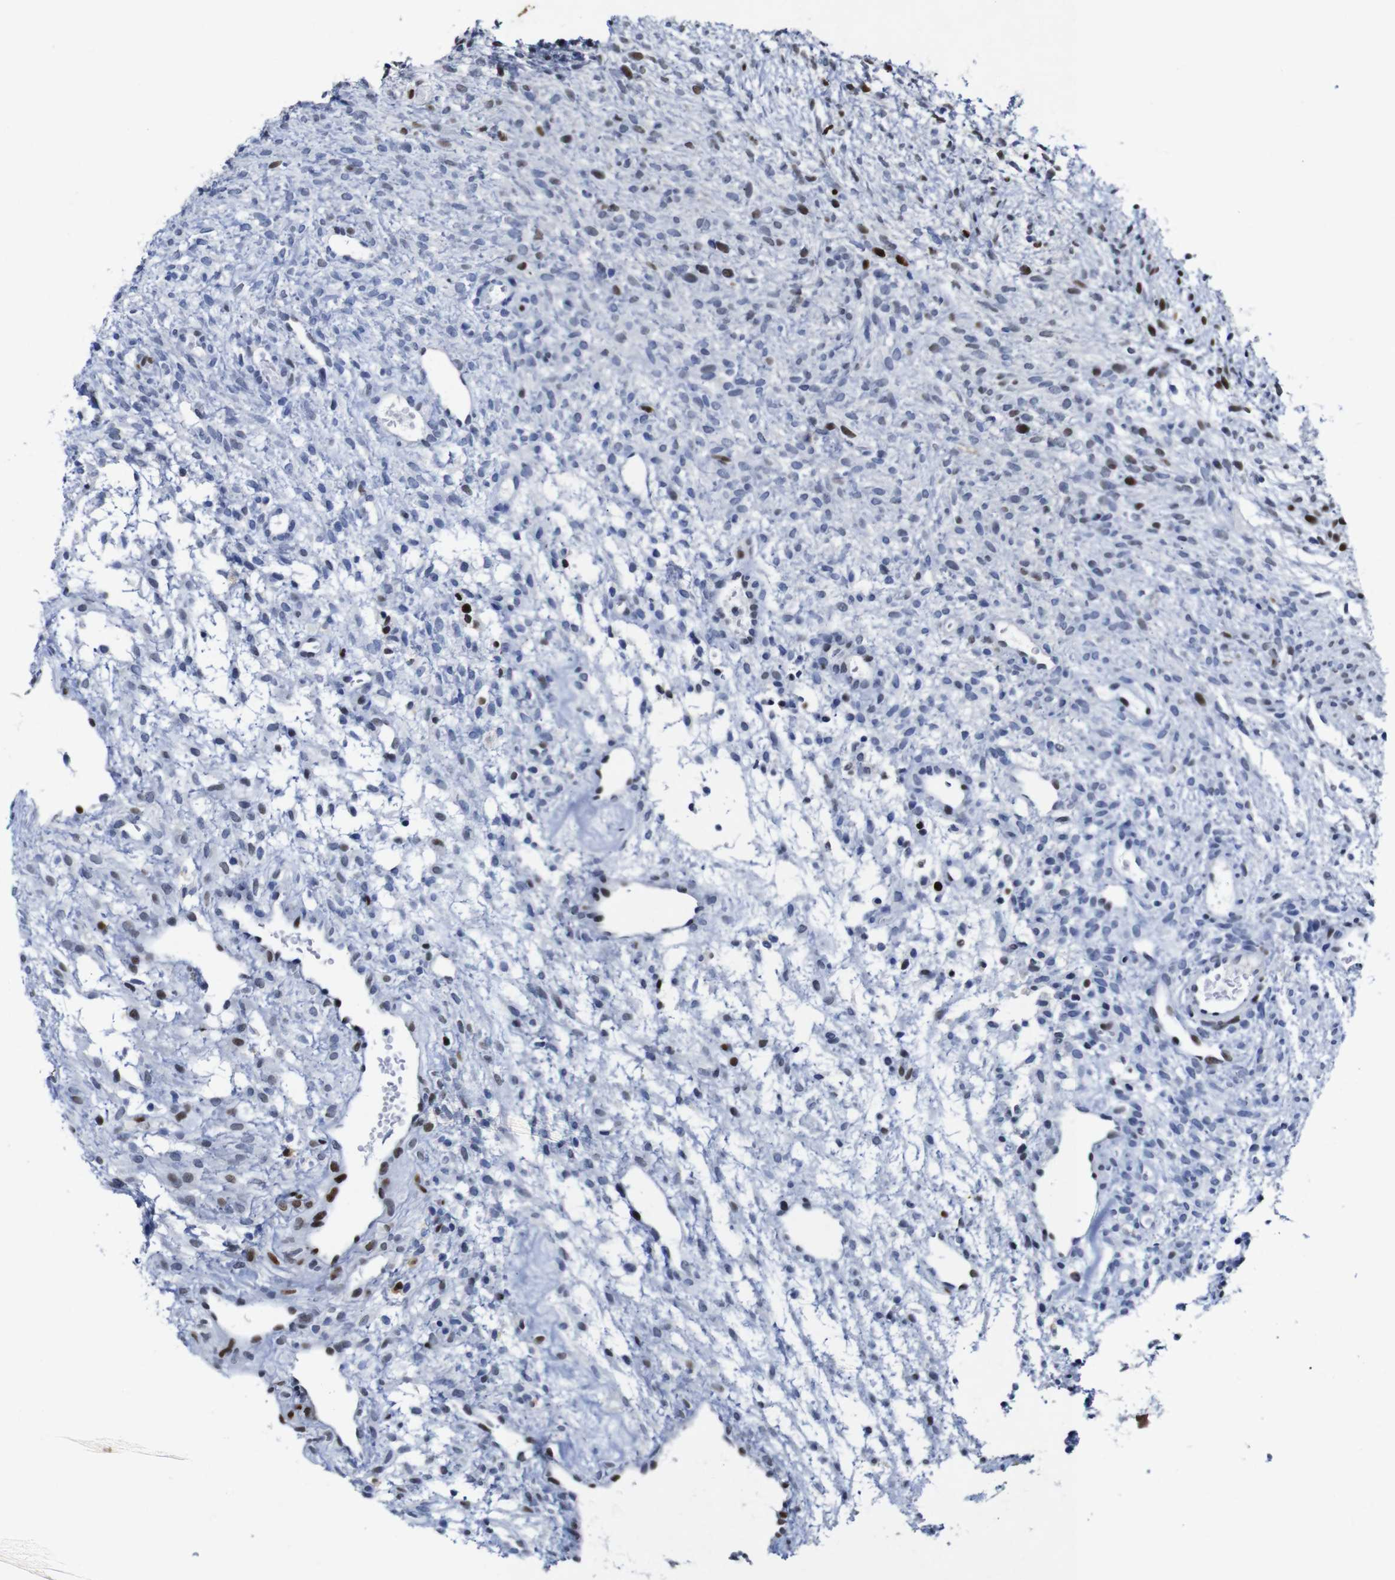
{"staining": {"intensity": "moderate", "quantity": "<25%", "location": "nuclear"}, "tissue": "ovary", "cell_type": "Ovarian stroma cells", "image_type": "normal", "snomed": [{"axis": "morphology", "description": "Normal tissue, NOS"}, {"axis": "morphology", "description": "Cyst, NOS"}, {"axis": "topography", "description": "Ovary"}], "caption": "Ovary stained with DAB immunohistochemistry displays low levels of moderate nuclear positivity in approximately <25% of ovarian stroma cells. Using DAB (3,3'-diaminobenzidine) (brown) and hematoxylin (blue) stains, captured at high magnification using brightfield microscopy.", "gene": "FOSL2", "patient": {"sex": "female", "age": 18}}